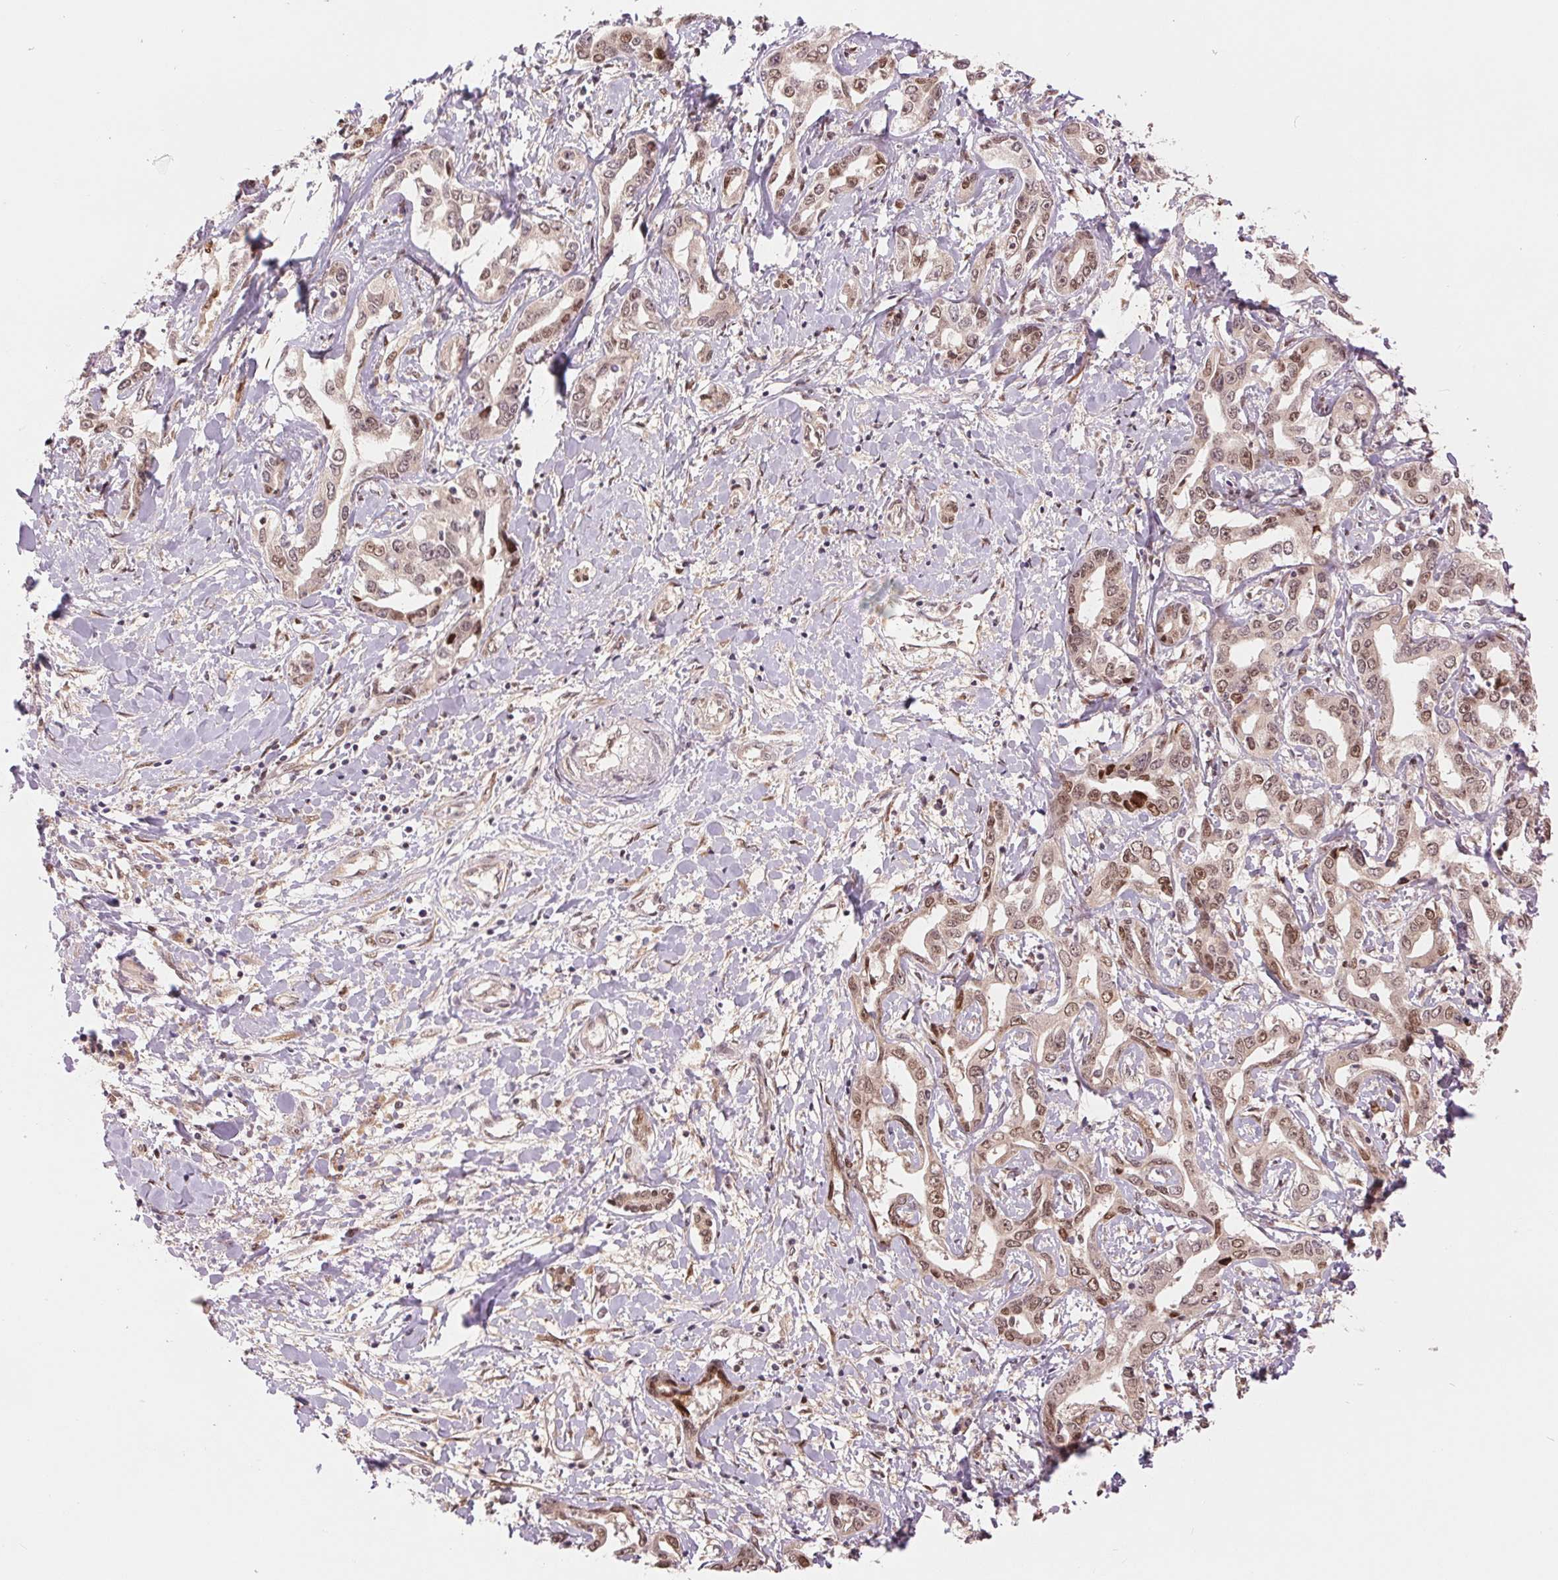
{"staining": {"intensity": "moderate", "quantity": ">75%", "location": "nuclear"}, "tissue": "liver cancer", "cell_type": "Tumor cells", "image_type": "cancer", "snomed": [{"axis": "morphology", "description": "Cholangiocarcinoma"}, {"axis": "topography", "description": "Liver"}], "caption": "Immunohistochemistry (DAB (3,3'-diaminobenzidine)) staining of human cholangiocarcinoma (liver) demonstrates moderate nuclear protein positivity in about >75% of tumor cells.", "gene": "ERI3", "patient": {"sex": "male", "age": 59}}